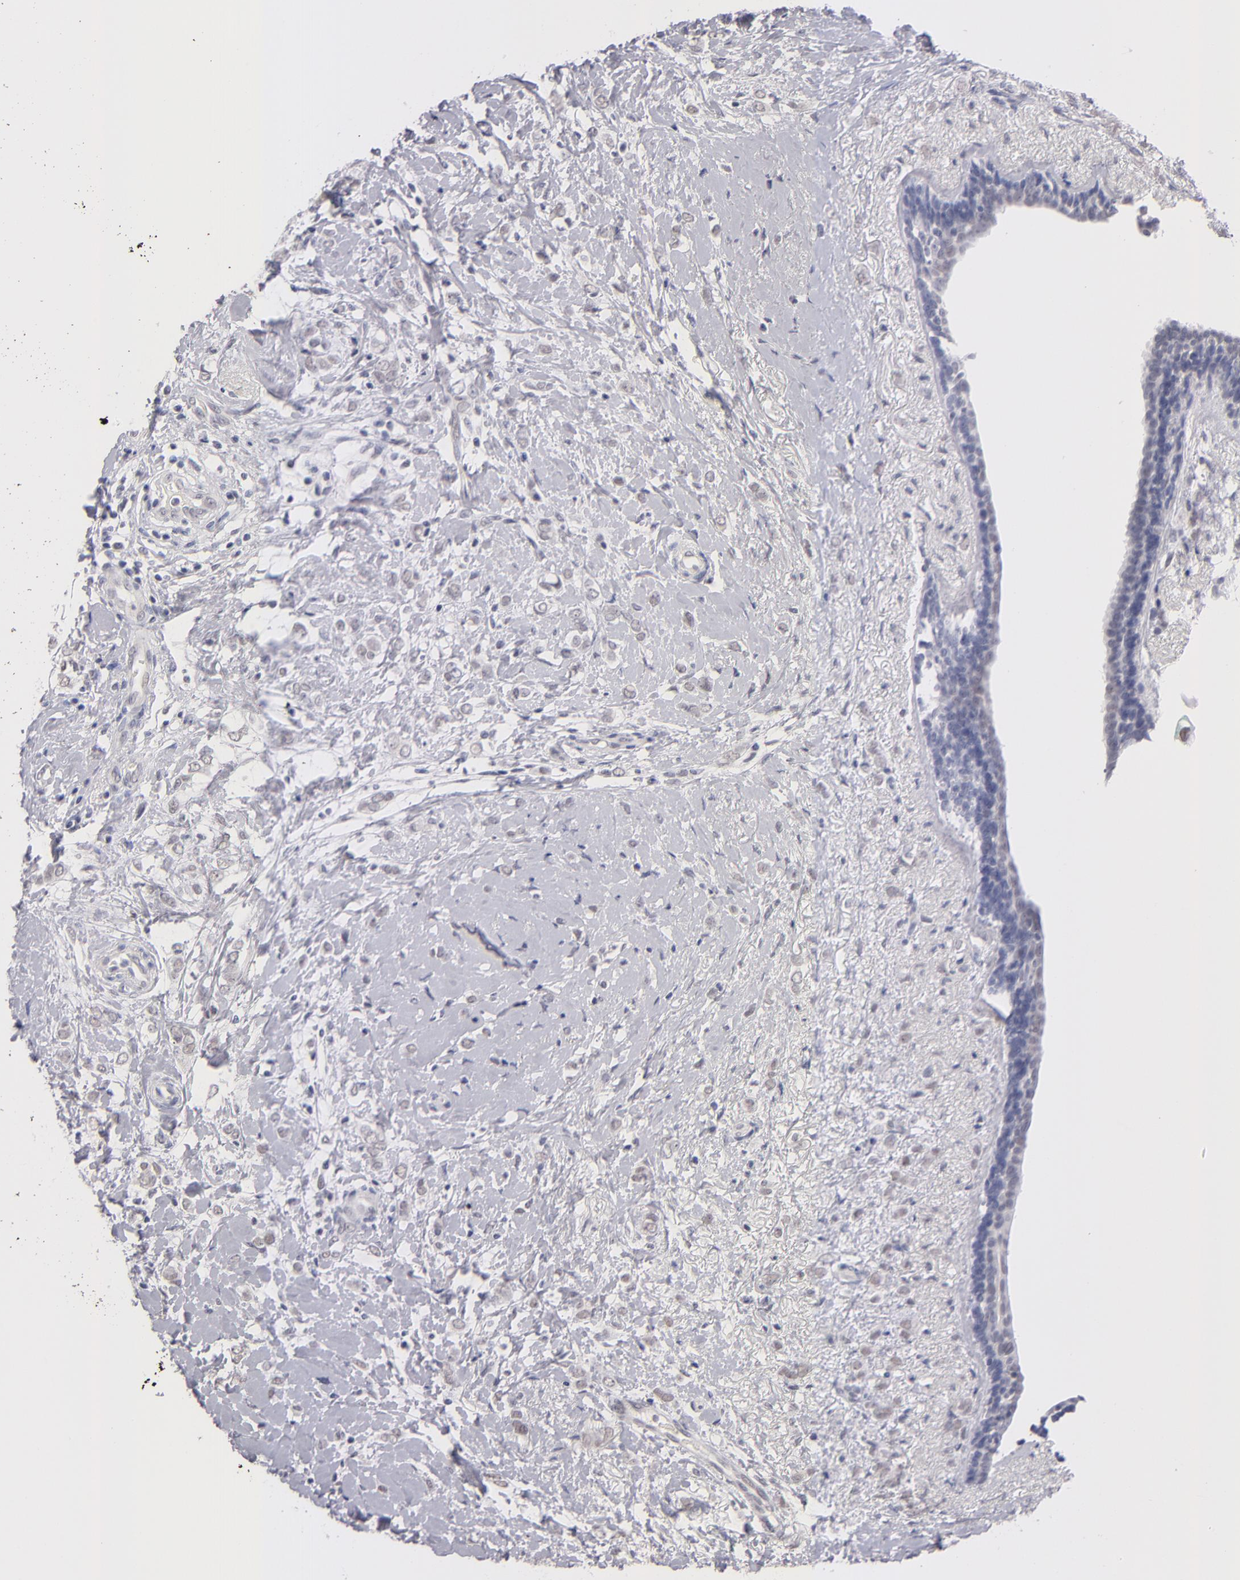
{"staining": {"intensity": "weak", "quantity": "25%-75%", "location": "nuclear"}, "tissue": "breast cancer", "cell_type": "Tumor cells", "image_type": "cancer", "snomed": [{"axis": "morphology", "description": "Normal tissue, NOS"}, {"axis": "morphology", "description": "Lobular carcinoma"}, {"axis": "topography", "description": "Breast"}], "caption": "The immunohistochemical stain labels weak nuclear positivity in tumor cells of breast lobular carcinoma tissue.", "gene": "TEX11", "patient": {"sex": "female", "age": 47}}